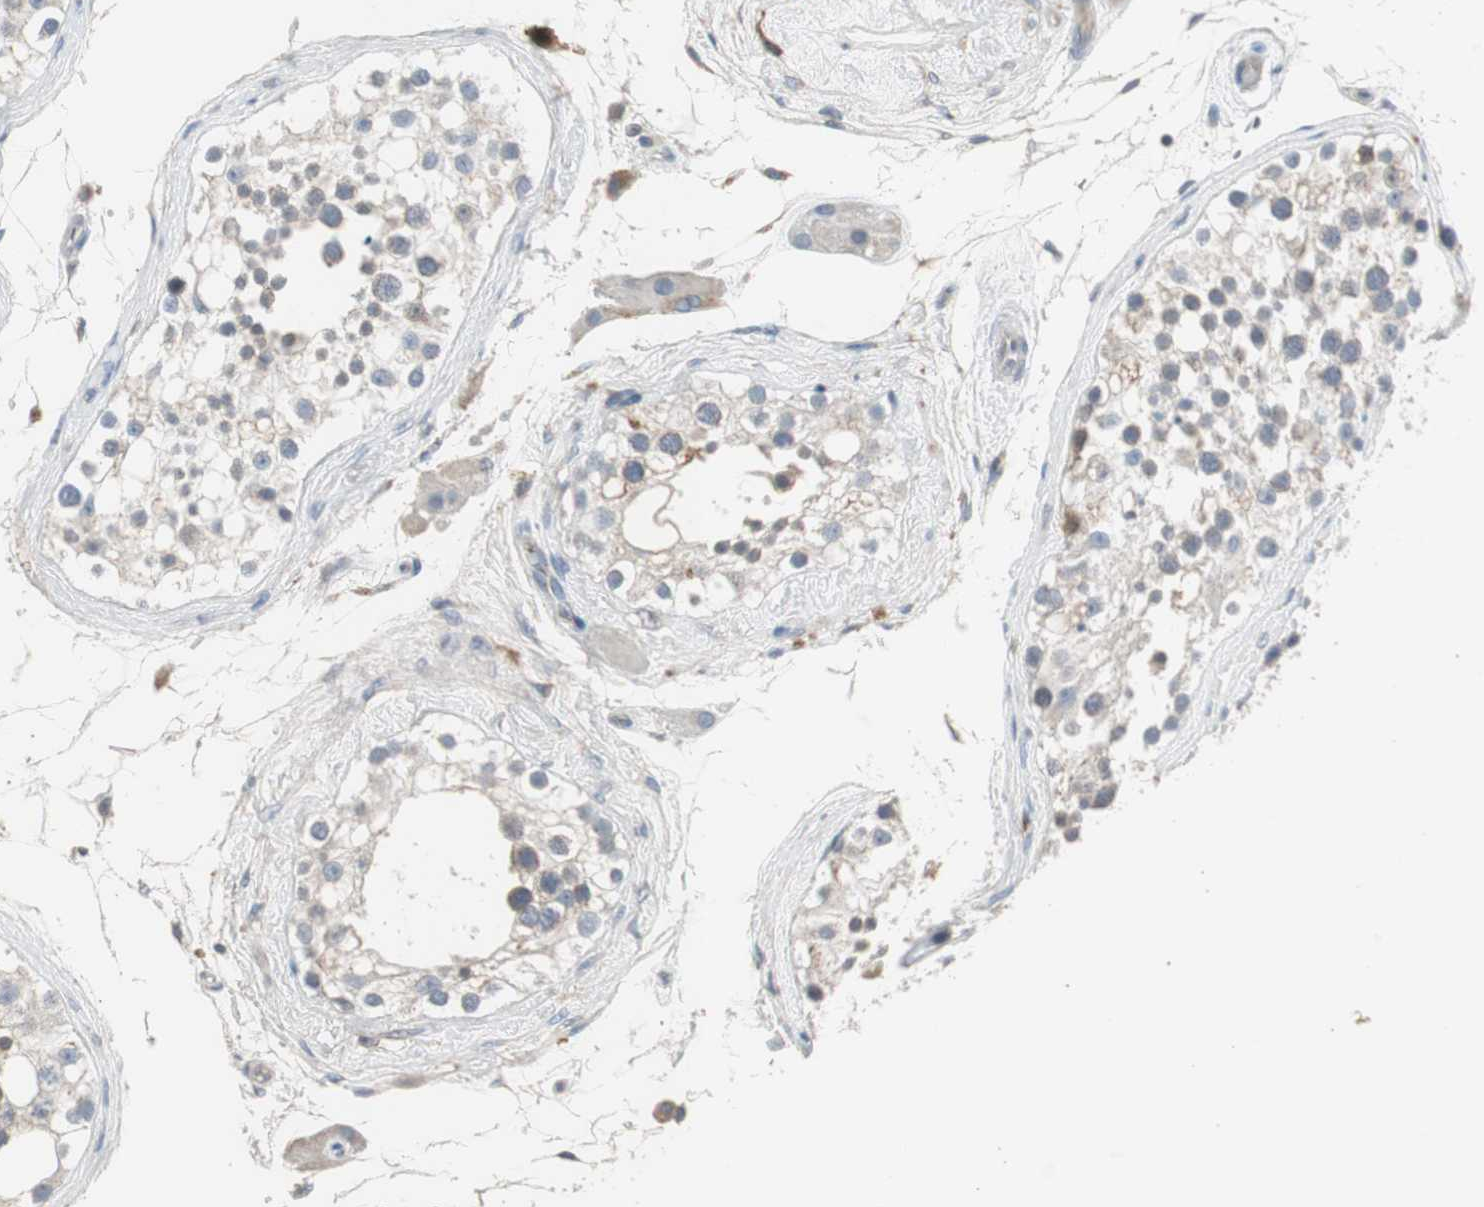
{"staining": {"intensity": "weak", "quantity": "<25%", "location": "cytoplasmic/membranous"}, "tissue": "testis", "cell_type": "Cells in seminiferous ducts", "image_type": "normal", "snomed": [{"axis": "morphology", "description": "Normal tissue, NOS"}, {"axis": "topography", "description": "Testis"}], "caption": "Histopathology image shows no protein expression in cells in seminiferous ducts of normal testis.", "gene": "TK1", "patient": {"sex": "male", "age": 68}}